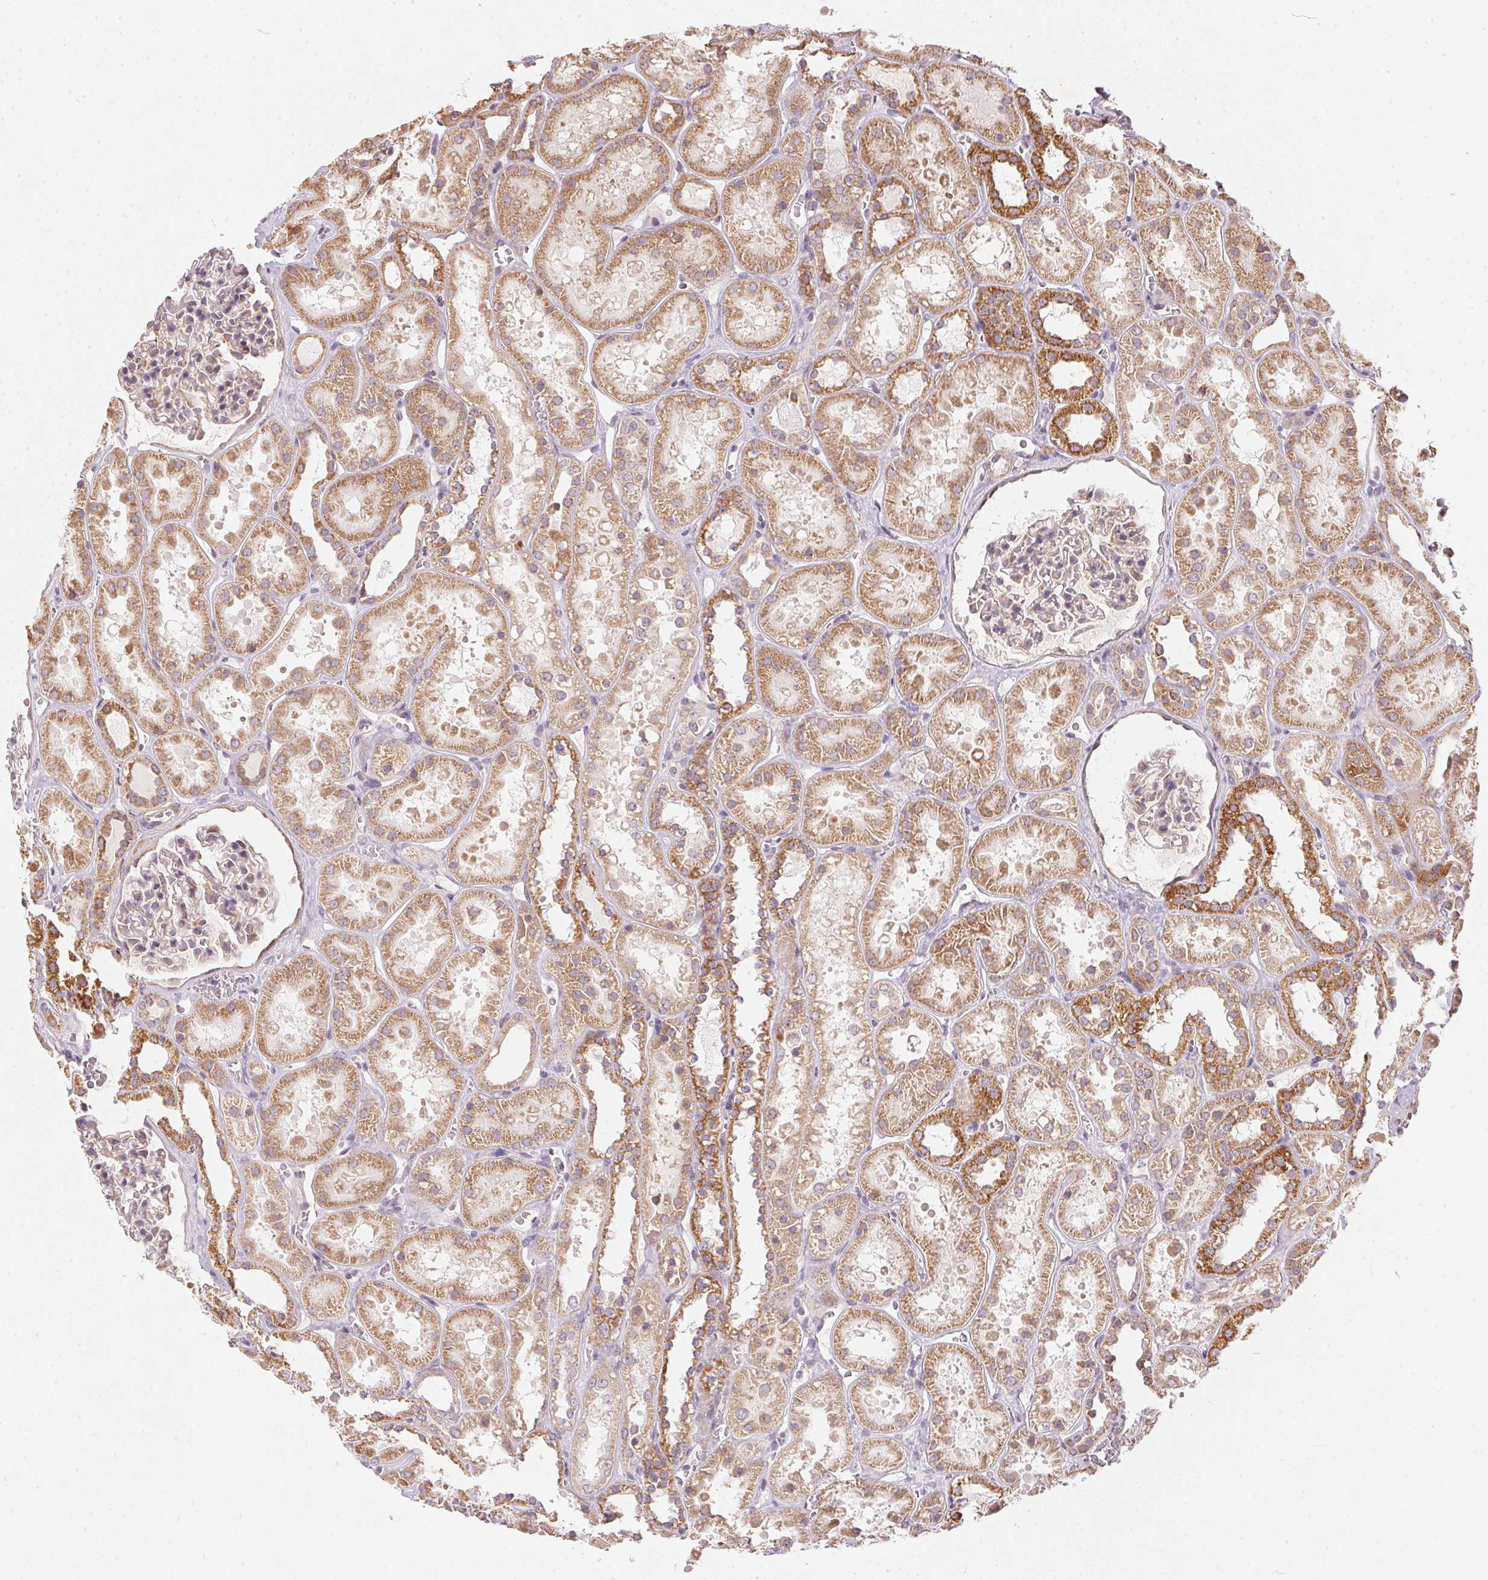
{"staining": {"intensity": "weak", "quantity": "<25%", "location": "cytoplasmic/membranous"}, "tissue": "kidney", "cell_type": "Cells in glomeruli", "image_type": "normal", "snomed": [{"axis": "morphology", "description": "Normal tissue, NOS"}, {"axis": "topography", "description": "Kidney"}], "caption": "This image is of normal kidney stained with immunohistochemistry to label a protein in brown with the nuclei are counter-stained blue. There is no positivity in cells in glomeruli.", "gene": "VWA5B2", "patient": {"sex": "female", "age": 41}}